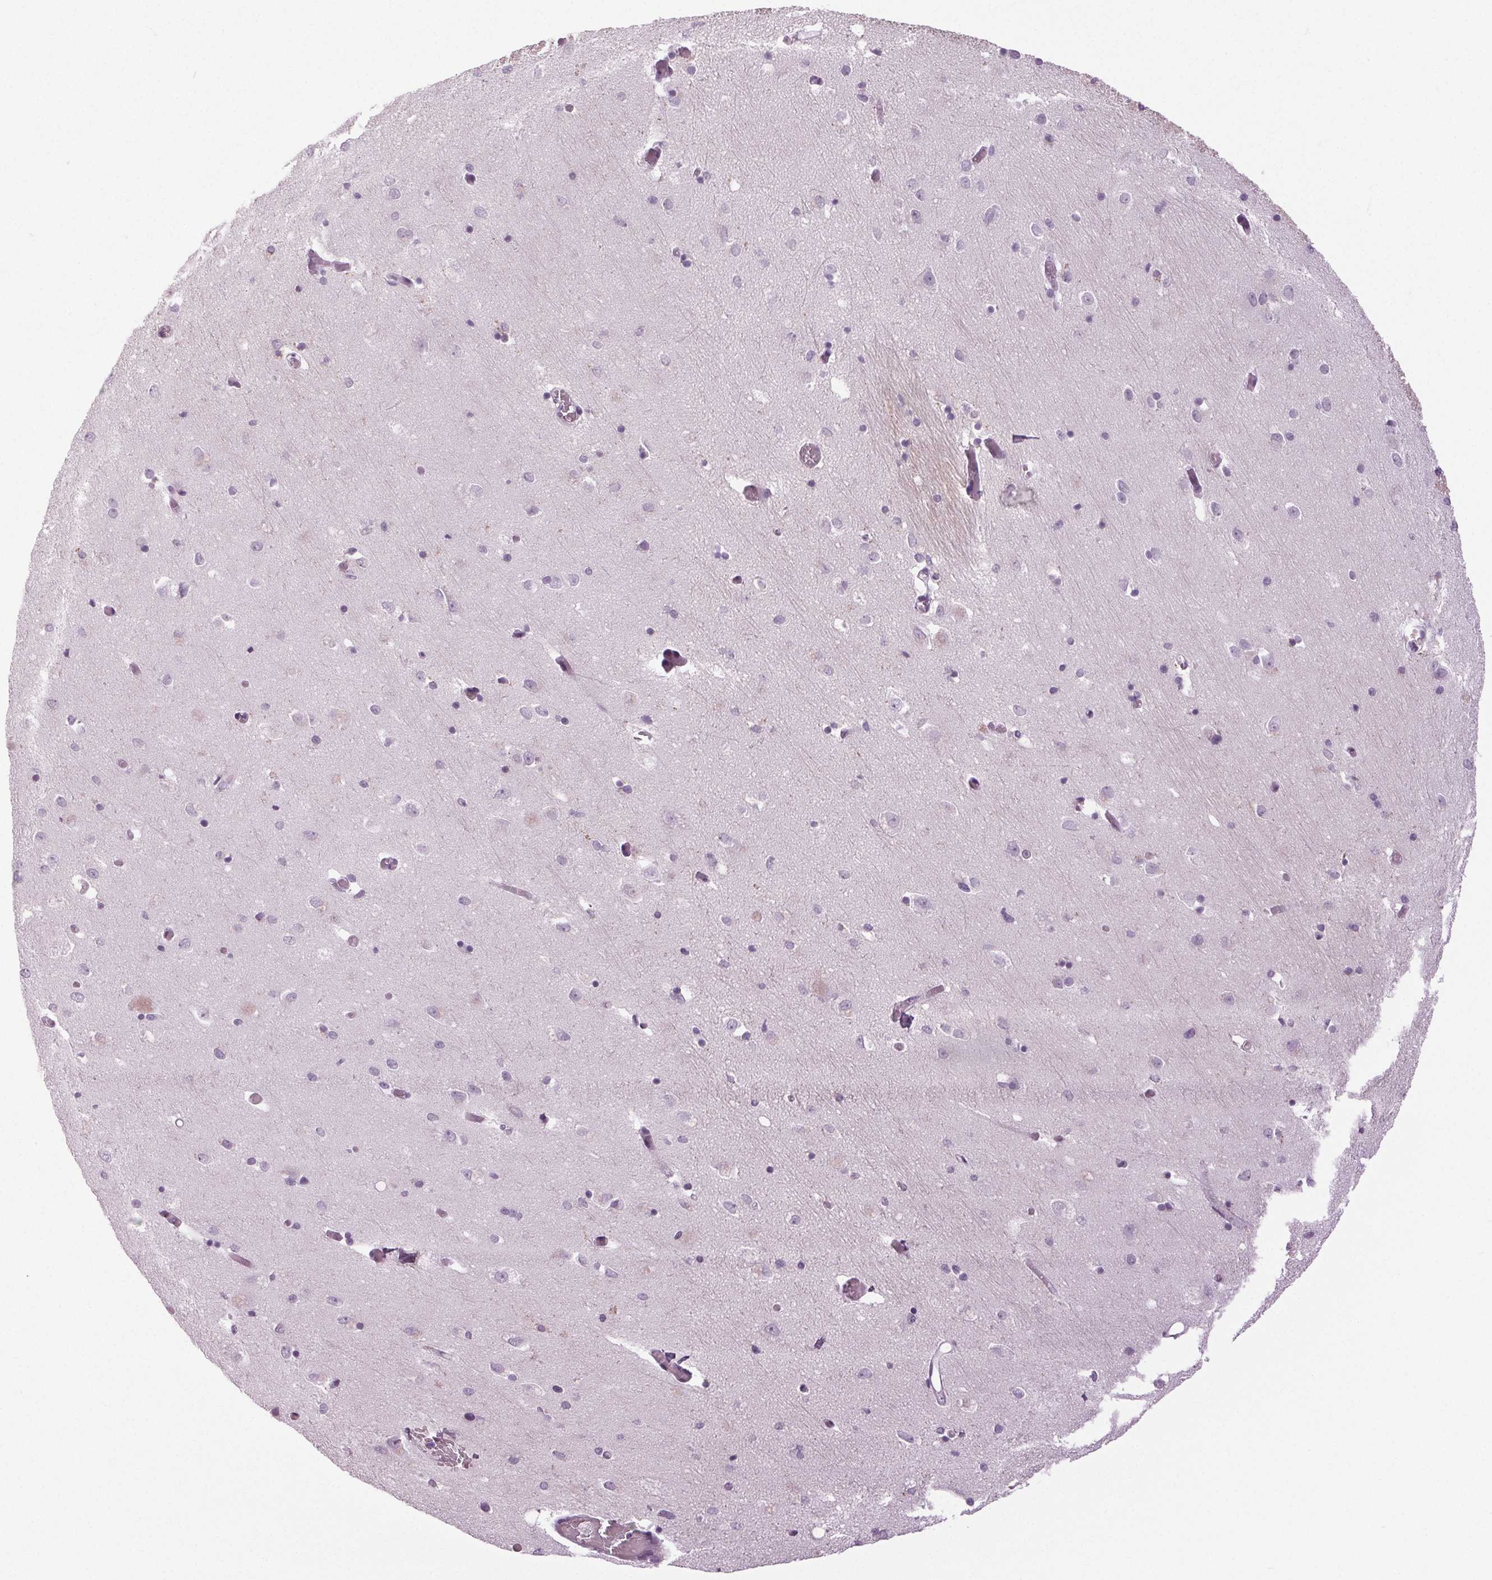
{"staining": {"intensity": "negative", "quantity": "none", "location": "none"}, "tissue": "caudate", "cell_type": "Glial cells", "image_type": "normal", "snomed": [{"axis": "morphology", "description": "Normal tissue, NOS"}, {"axis": "topography", "description": "Lateral ventricle wall"}, {"axis": "topography", "description": "Hippocampus"}], "caption": "Immunohistochemistry micrograph of unremarkable caudate: human caudate stained with DAB (3,3'-diaminobenzidine) demonstrates no significant protein positivity in glial cells.", "gene": "DNAH12", "patient": {"sex": "female", "age": 63}}